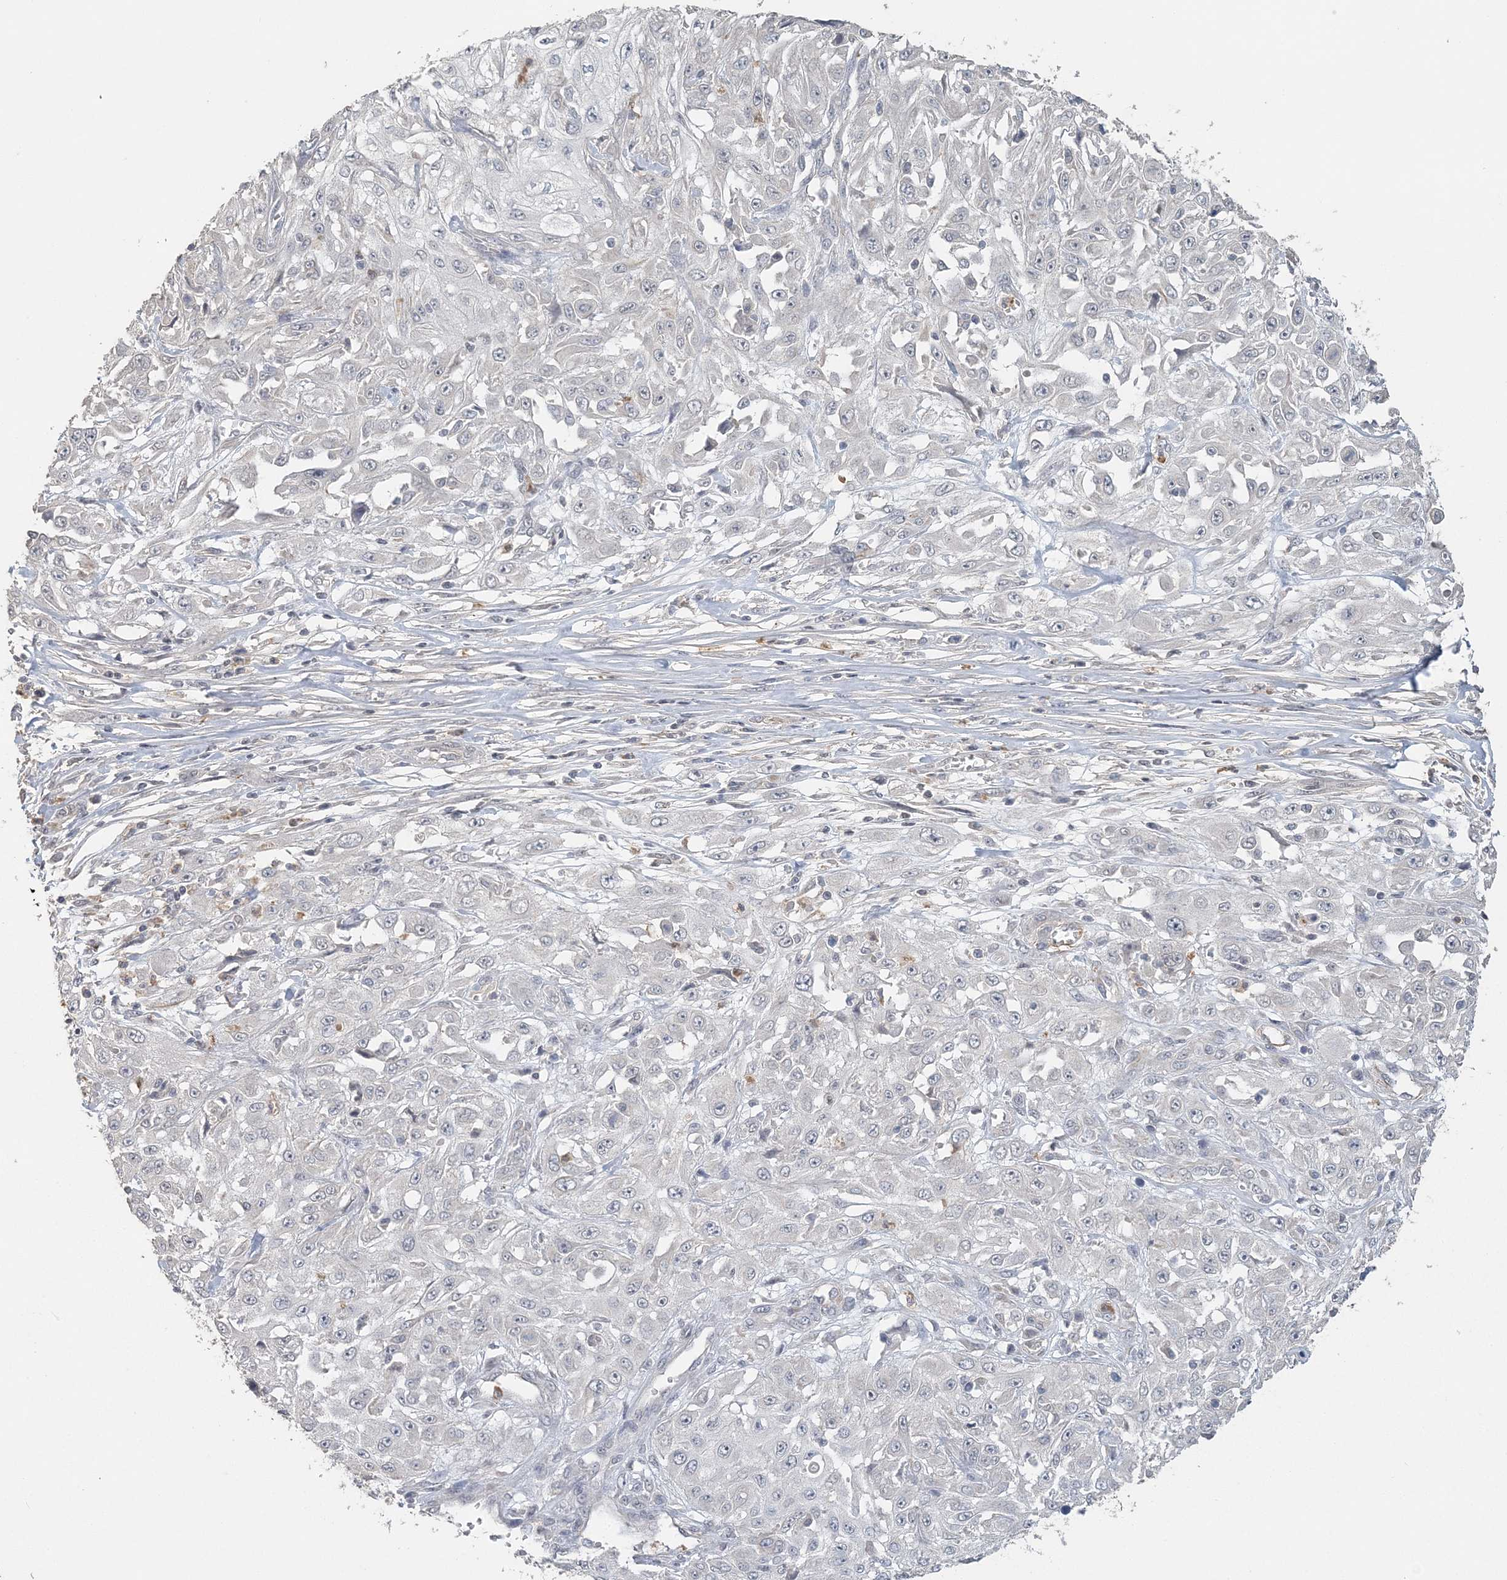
{"staining": {"intensity": "negative", "quantity": "none", "location": "none"}, "tissue": "skin cancer", "cell_type": "Tumor cells", "image_type": "cancer", "snomed": [{"axis": "morphology", "description": "Squamous cell carcinoma, NOS"}, {"axis": "morphology", "description": "Squamous cell carcinoma, metastatic, NOS"}, {"axis": "topography", "description": "Skin"}, {"axis": "topography", "description": "Lymph node"}], "caption": "The micrograph demonstrates no significant positivity in tumor cells of skin squamous cell carcinoma. (Stains: DAB immunohistochemistry (IHC) with hematoxylin counter stain, Microscopy: brightfield microscopy at high magnification).", "gene": "UIMC1", "patient": {"sex": "male", "age": 75}}